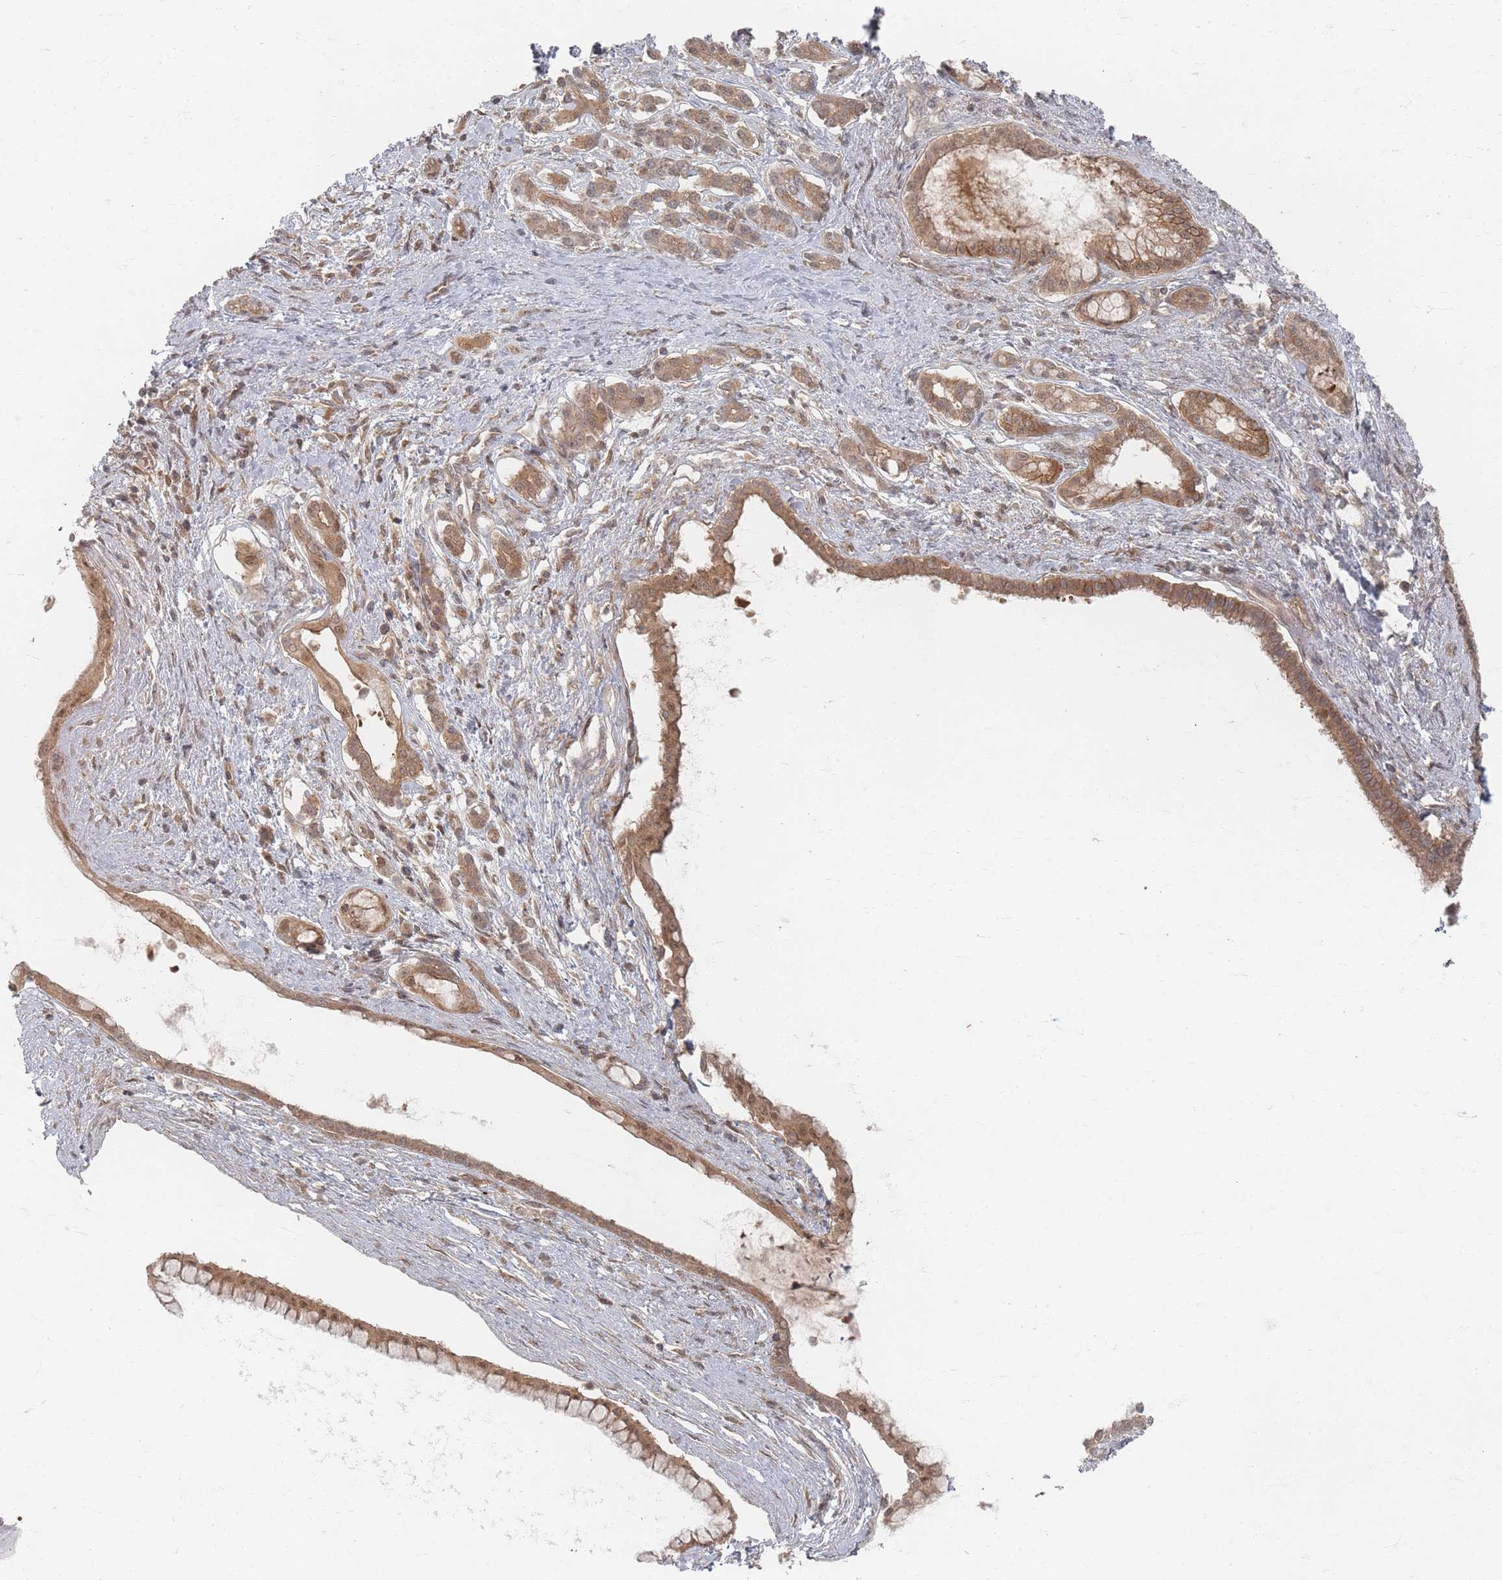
{"staining": {"intensity": "moderate", "quantity": ">75%", "location": "cytoplasmic/membranous,nuclear"}, "tissue": "pancreatic cancer", "cell_type": "Tumor cells", "image_type": "cancer", "snomed": [{"axis": "morphology", "description": "Adenocarcinoma, NOS"}, {"axis": "topography", "description": "Pancreas"}], "caption": "This is an image of IHC staining of pancreatic adenocarcinoma, which shows moderate positivity in the cytoplasmic/membranous and nuclear of tumor cells.", "gene": "PSMD9", "patient": {"sex": "male", "age": 70}}